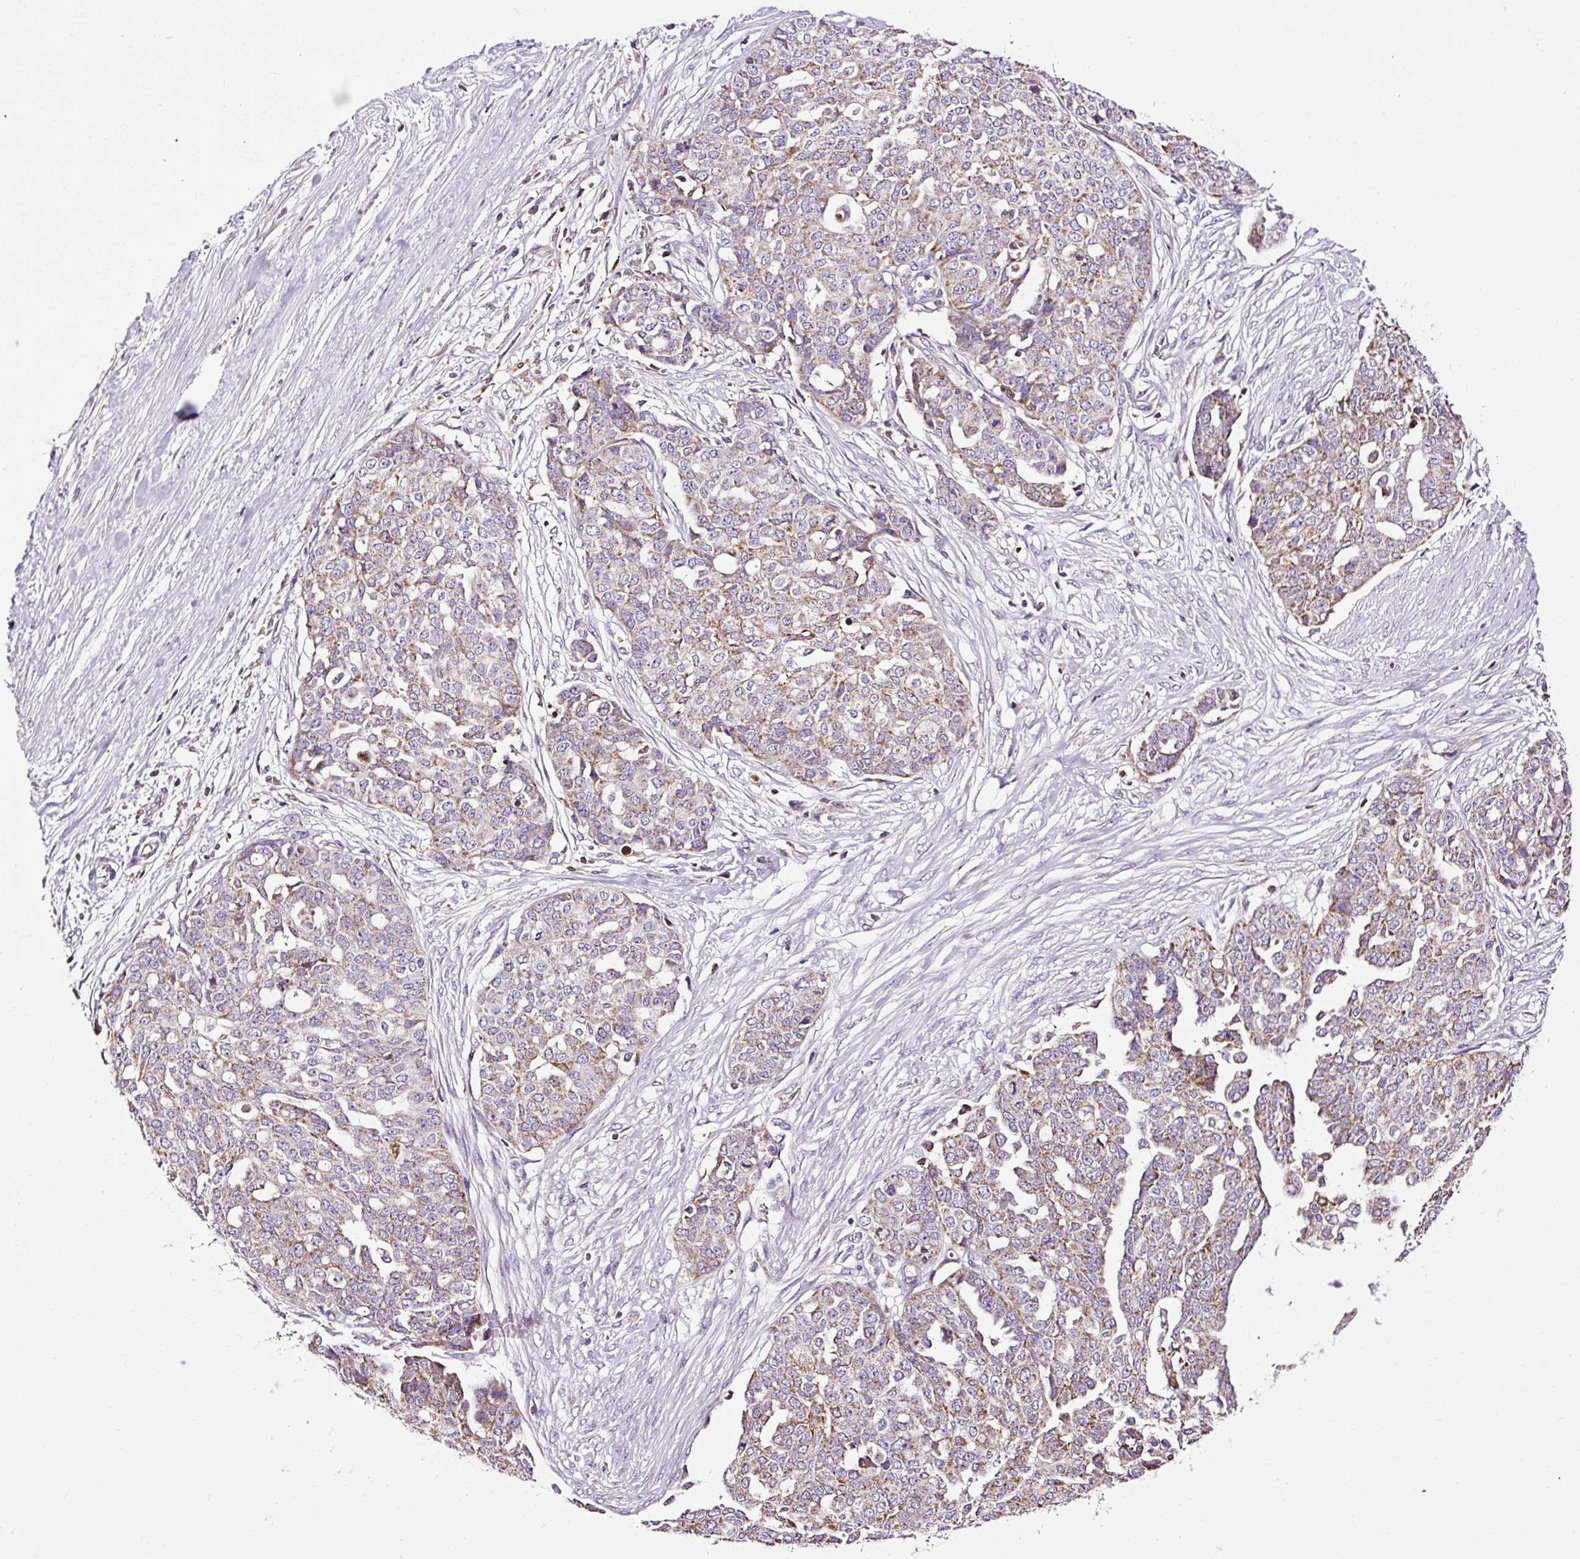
{"staining": {"intensity": "moderate", "quantity": ">75%", "location": "cytoplasmic/membranous"}, "tissue": "ovarian cancer", "cell_type": "Tumor cells", "image_type": "cancer", "snomed": [{"axis": "morphology", "description": "Cystadenocarcinoma, serous, NOS"}, {"axis": "topography", "description": "Soft tissue"}, {"axis": "topography", "description": "Ovary"}], "caption": "Serous cystadenocarcinoma (ovarian) stained with a protein marker exhibits moderate staining in tumor cells.", "gene": "CD83", "patient": {"sex": "female", "age": 57}}